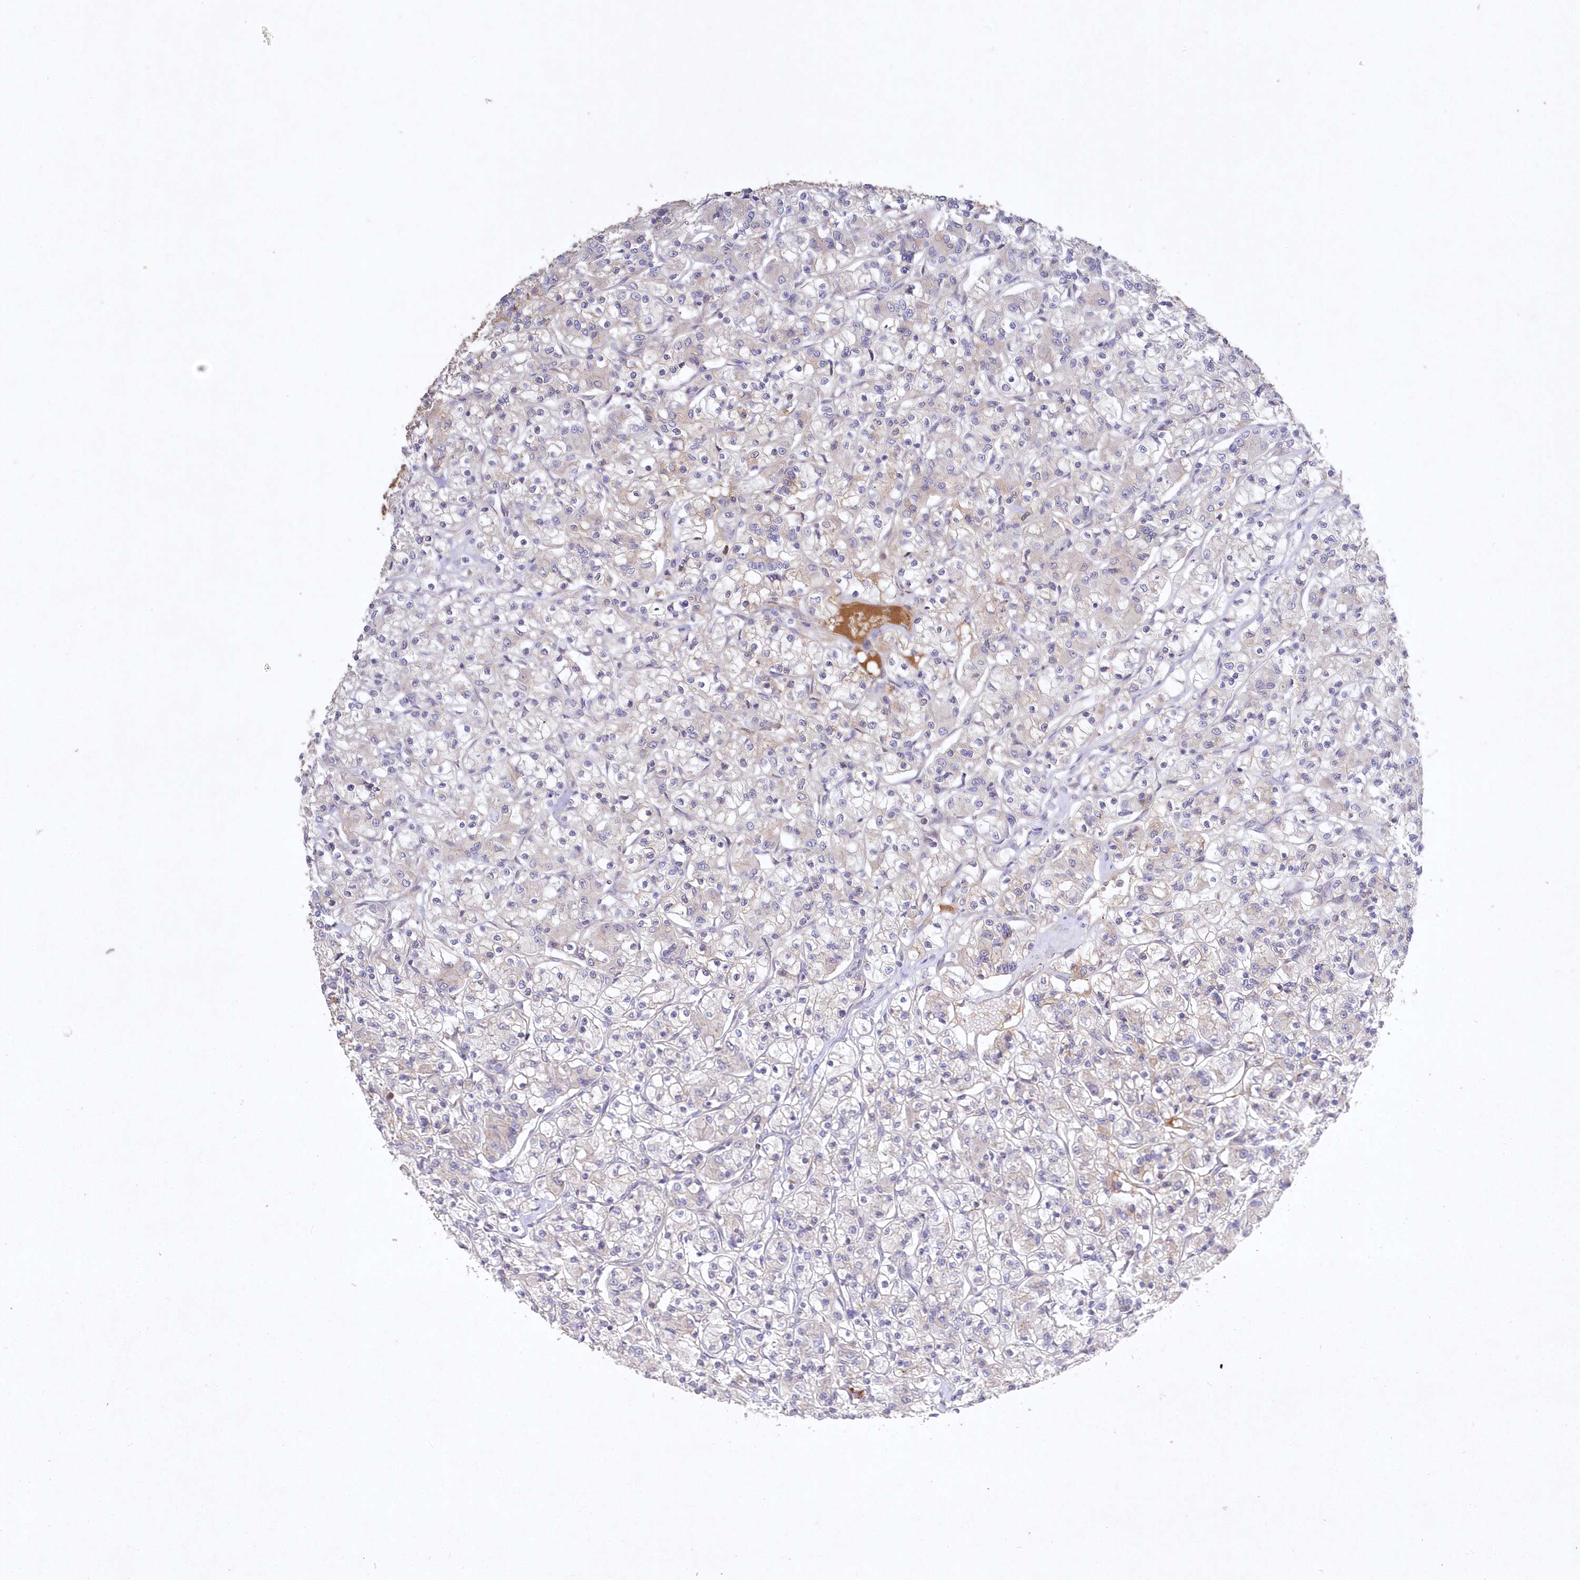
{"staining": {"intensity": "negative", "quantity": "none", "location": "none"}, "tissue": "renal cancer", "cell_type": "Tumor cells", "image_type": "cancer", "snomed": [{"axis": "morphology", "description": "Adenocarcinoma, NOS"}, {"axis": "topography", "description": "Kidney"}], "caption": "A histopathology image of human renal cancer is negative for staining in tumor cells.", "gene": "WBP1L", "patient": {"sex": "female", "age": 59}}